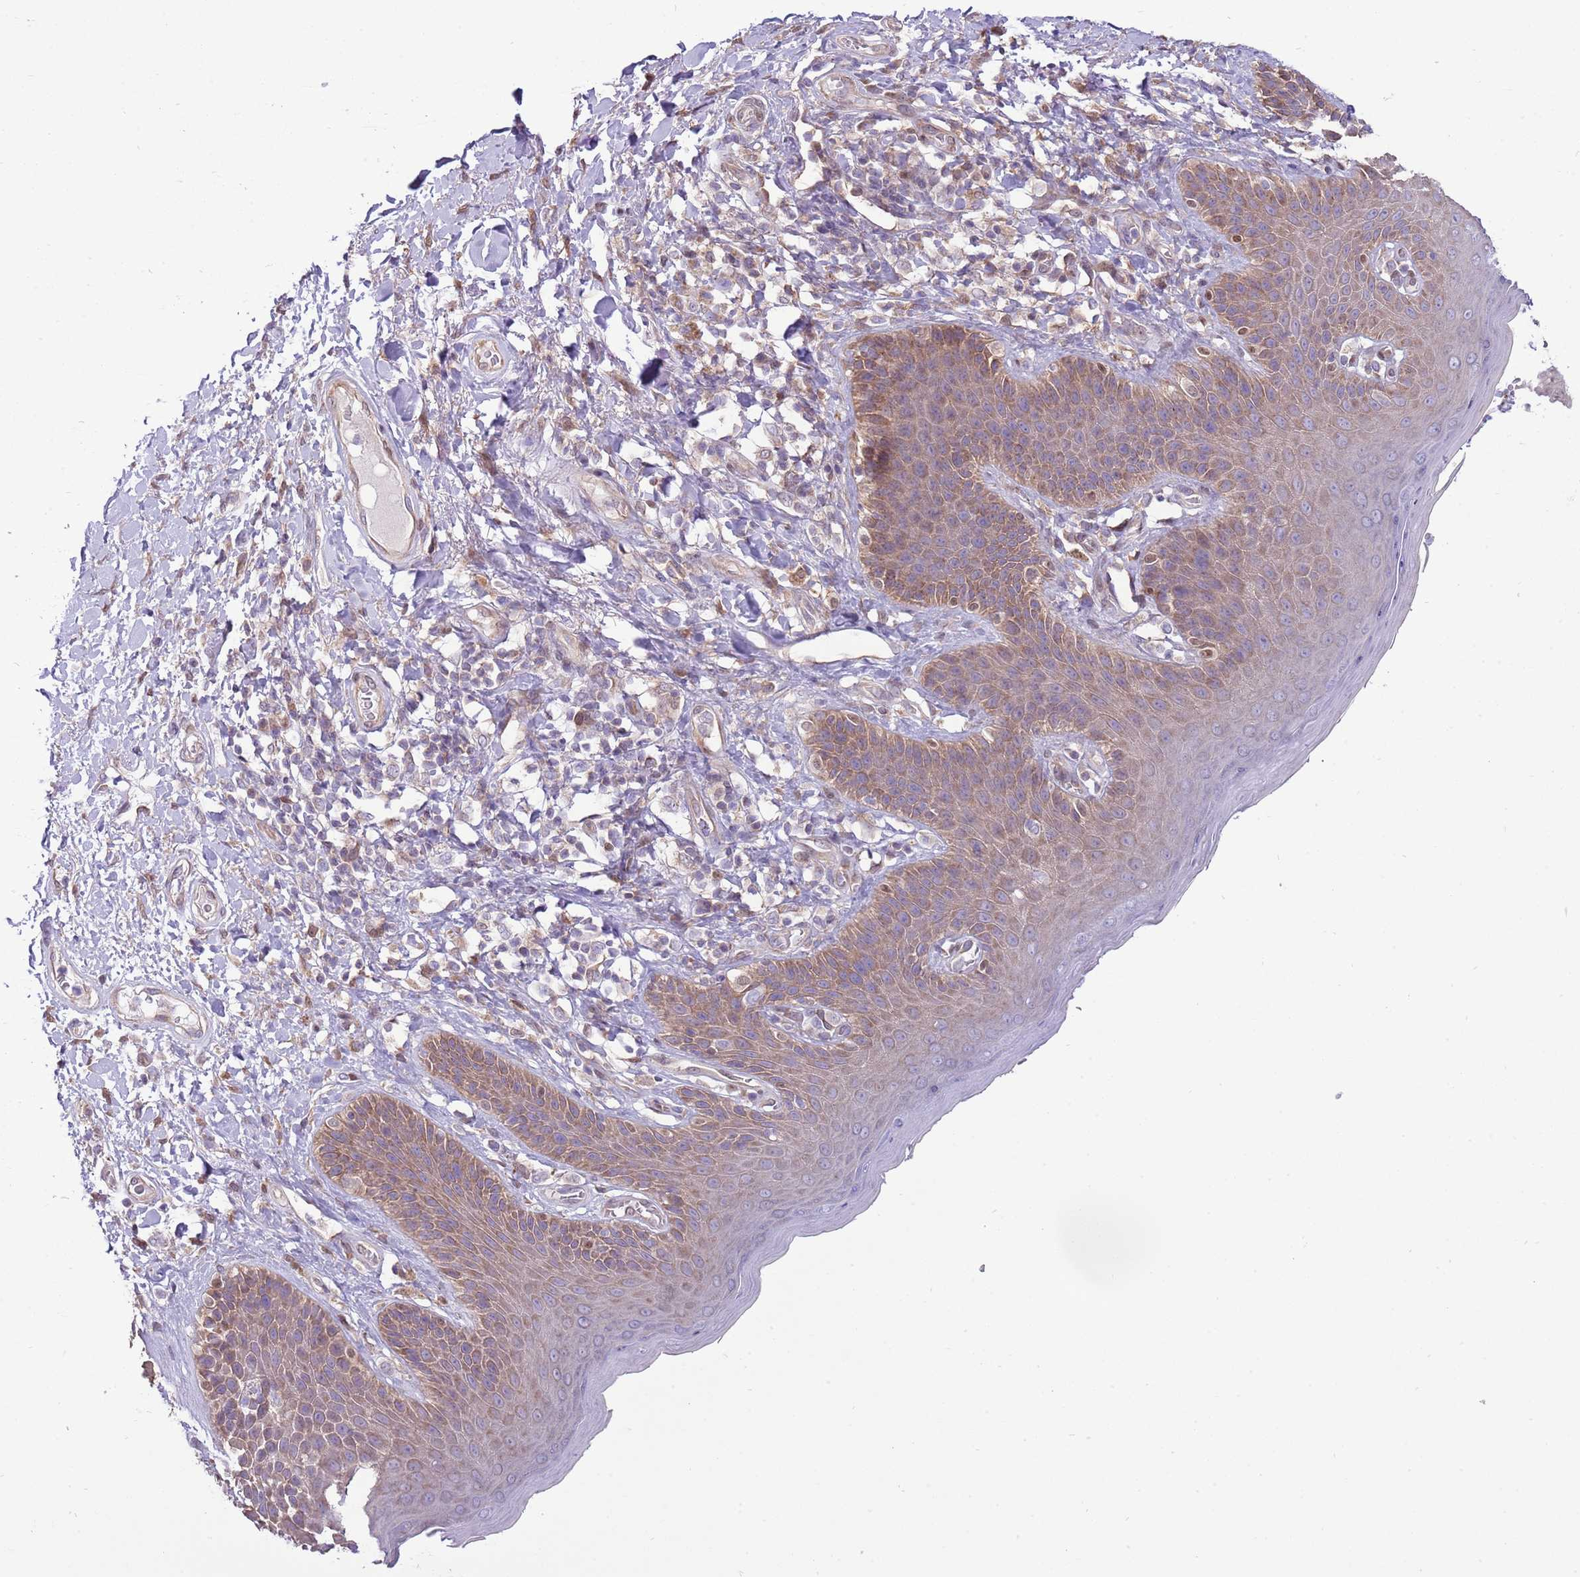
{"staining": {"intensity": "moderate", "quantity": ">75%", "location": "cytoplasmic/membranous"}, "tissue": "skin", "cell_type": "Epidermal cells", "image_type": "normal", "snomed": [{"axis": "morphology", "description": "Normal tissue, NOS"}, {"axis": "topography", "description": "Anal"}], "caption": "This micrograph reveals unremarkable skin stained with immunohistochemistry (IHC) to label a protein in brown. The cytoplasmic/membranous of epidermal cells show moderate positivity for the protein. Nuclei are counter-stained blue.", "gene": "ARL2BP", "patient": {"sex": "female", "age": 89}}